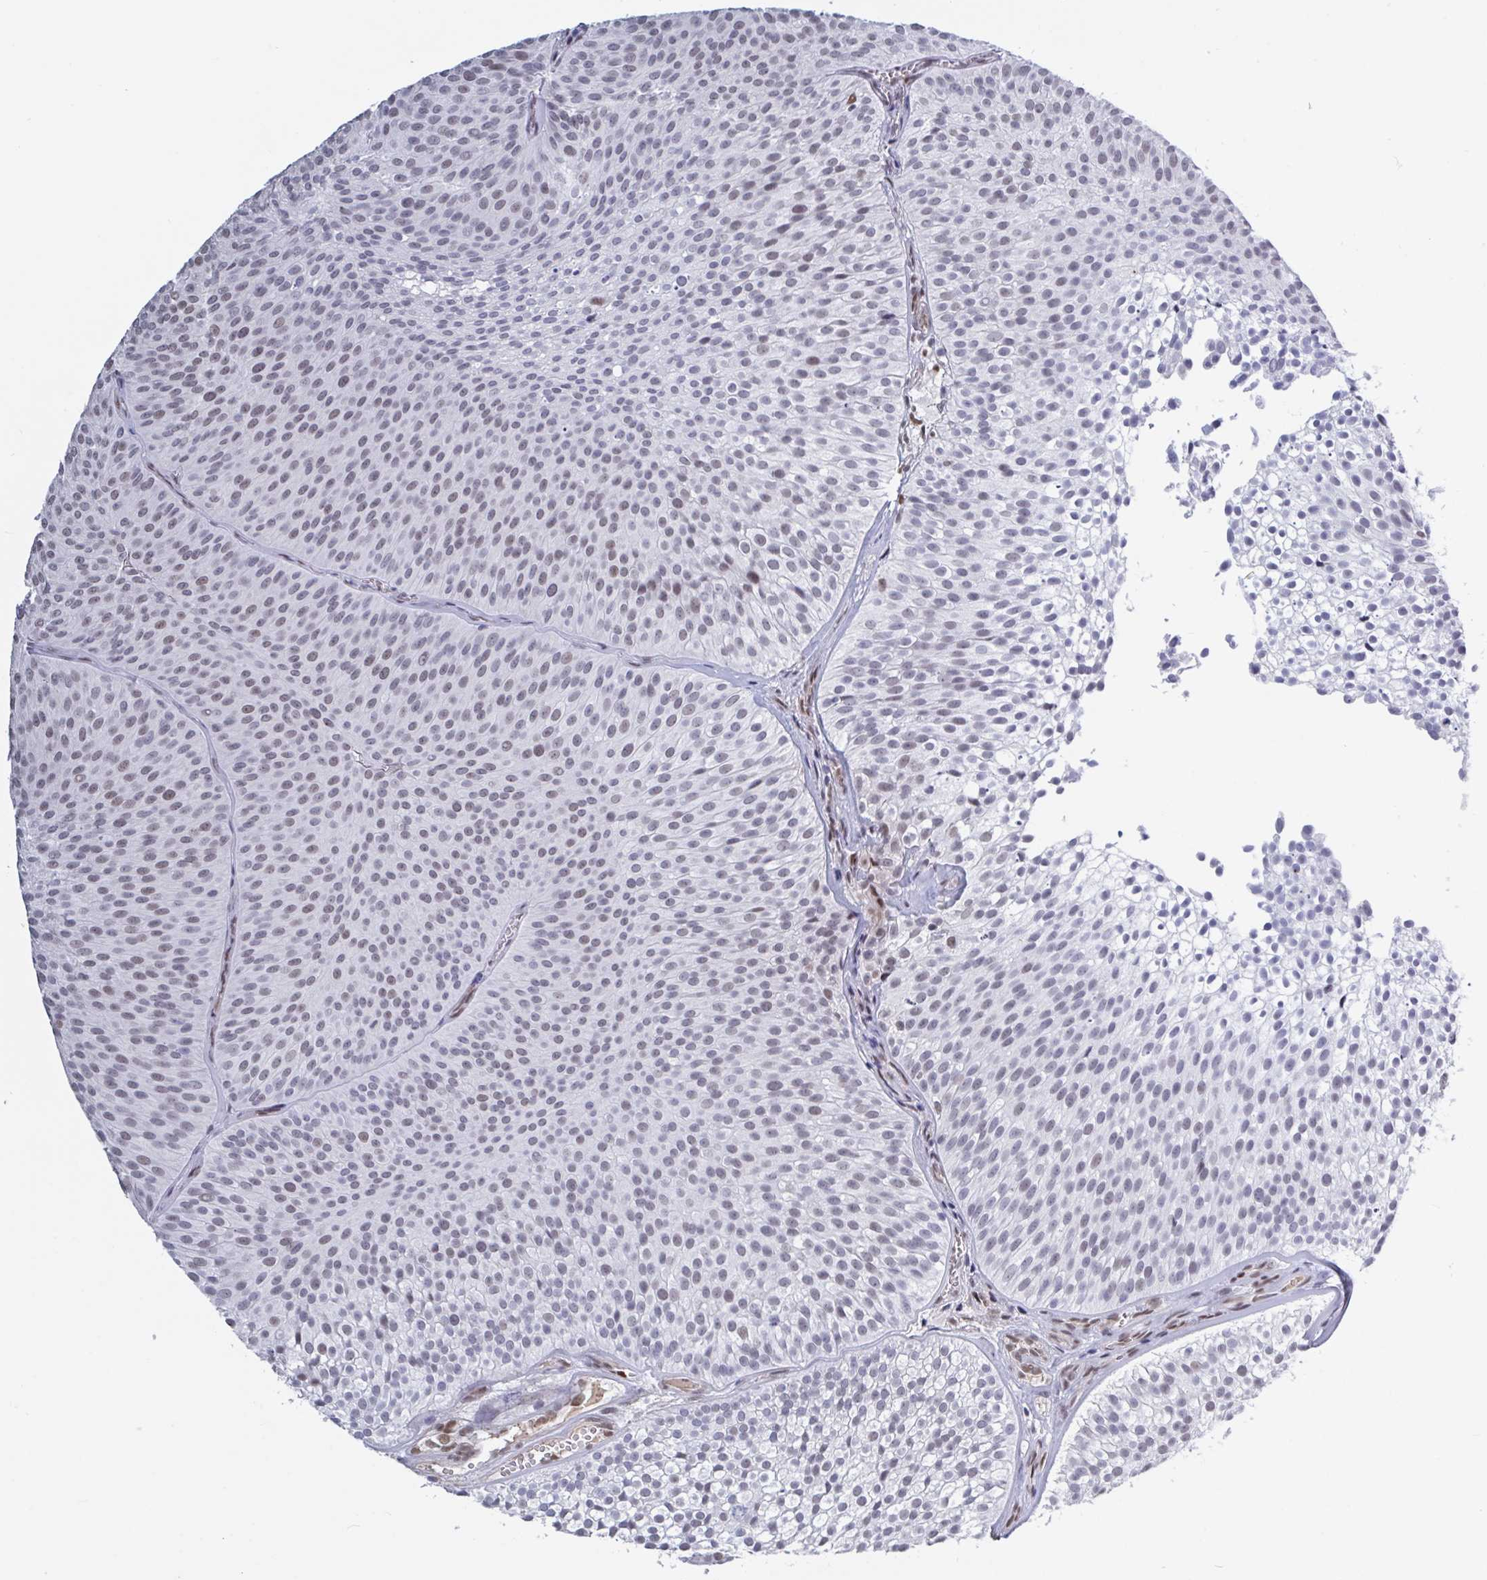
{"staining": {"intensity": "weak", "quantity": ">75%", "location": "nuclear"}, "tissue": "urothelial cancer", "cell_type": "Tumor cells", "image_type": "cancer", "snomed": [{"axis": "morphology", "description": "Urothelial carcinoma, Low grade"}, {"axis": "topography", "description": "Urinary bladder"}], "caption": "DAB (3,3'-diaminobenzidine) immunohistochemical staining of human urothelial carcinoma (low-grade) reveals weak nuclear protein staining in about >75% of tumor cells. (IHC, brightfield microscopy, high magnification).", "gene": "BCL7B", "patient": {"sex": "male", "age": 91}}